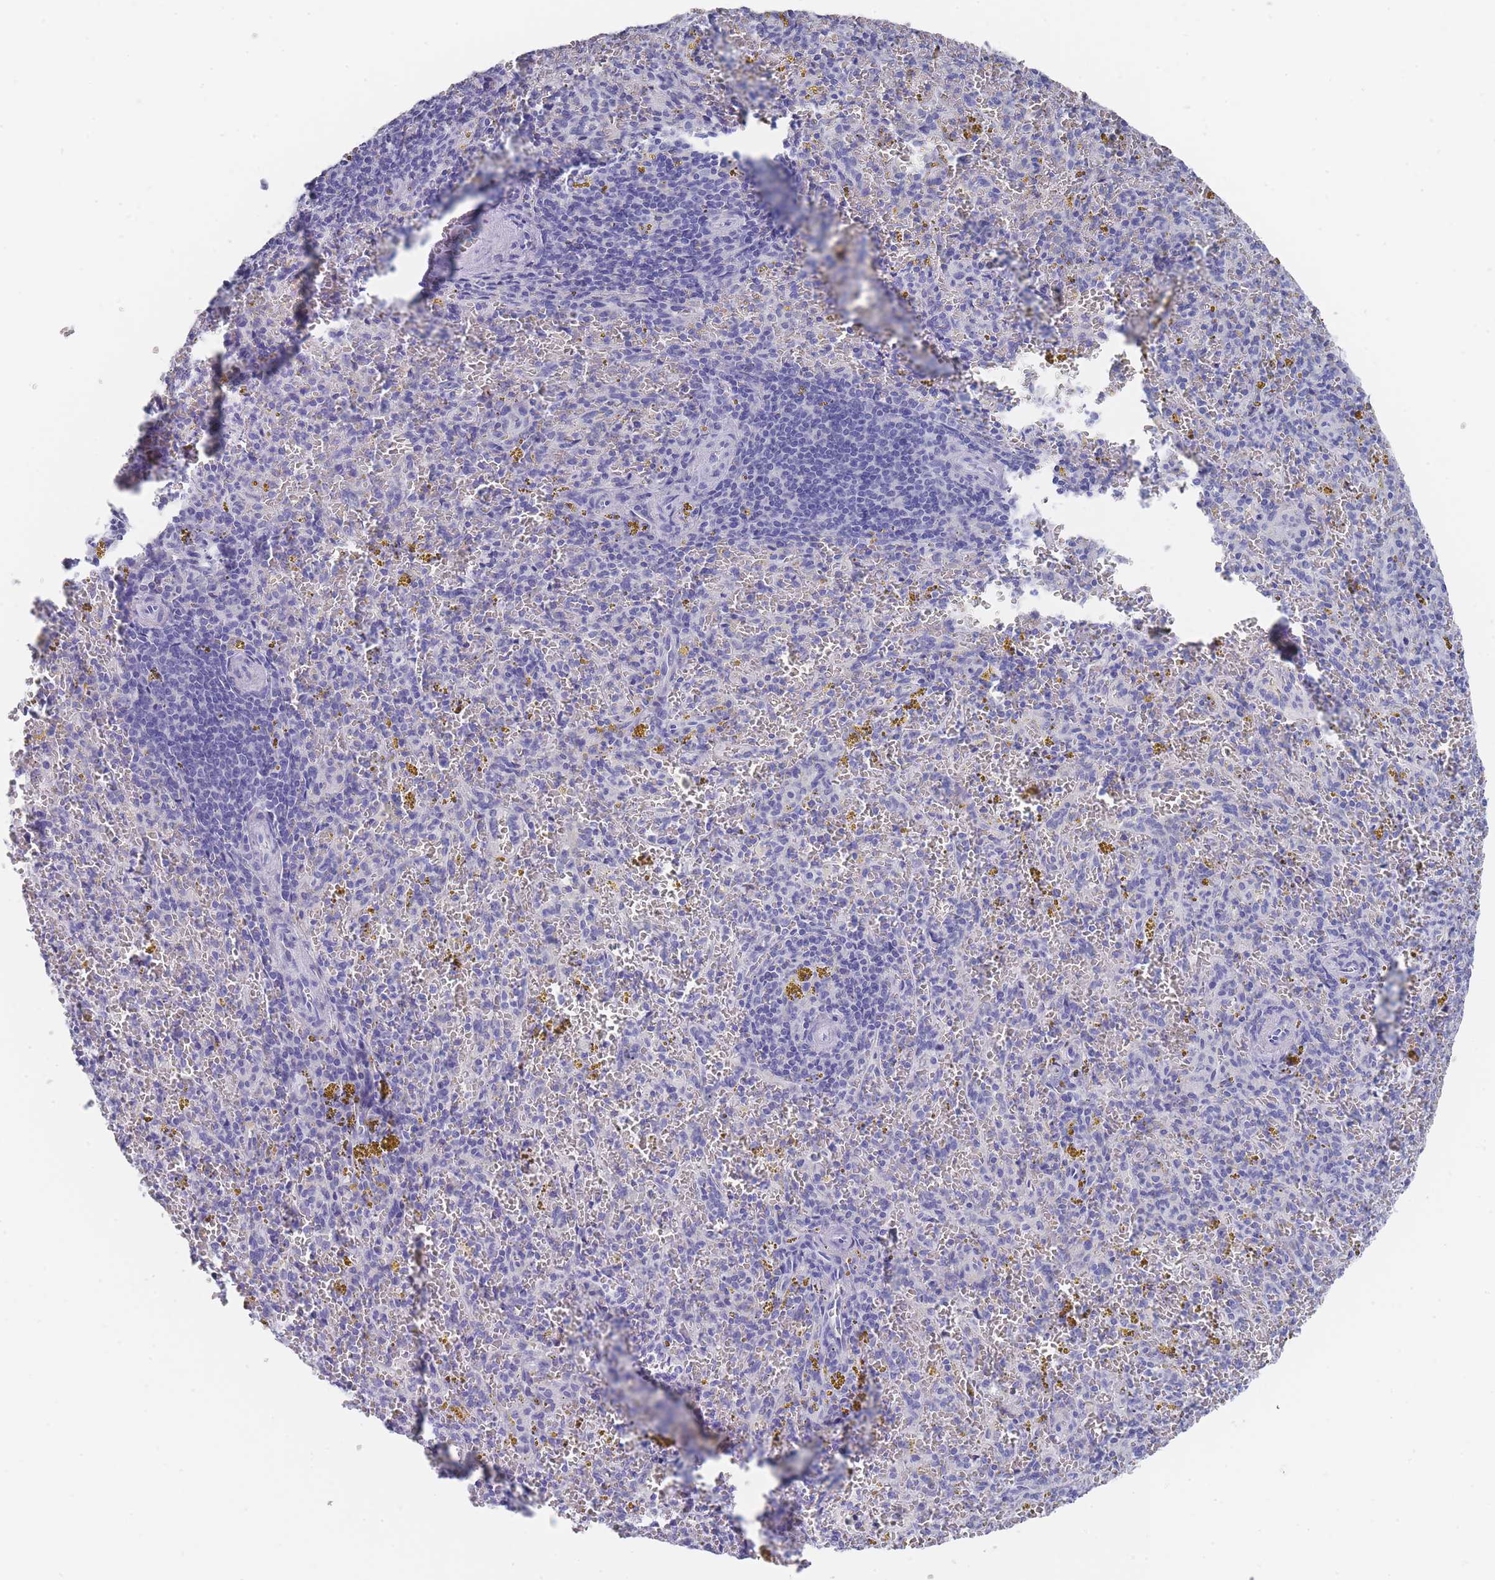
{"staining": {"intensity": "negative", "quantity": "none", "location": "none"}, "tissue": "spleen", "cell_type": "Cells in red pulp", "image_type": "normal", "snomed": [{"axis": "morphology", "description": "Normal tissue, NOS"}, {"axis": "topography", "description": "Spleen"}], "caption": "High power microscopy image of an immunohistochemistry (IHC) image of benign spleen, revealing no significant expression in cells in red pulp.", "gene": "RAB2B", "patient": {"sex": "male", "age": 57}}